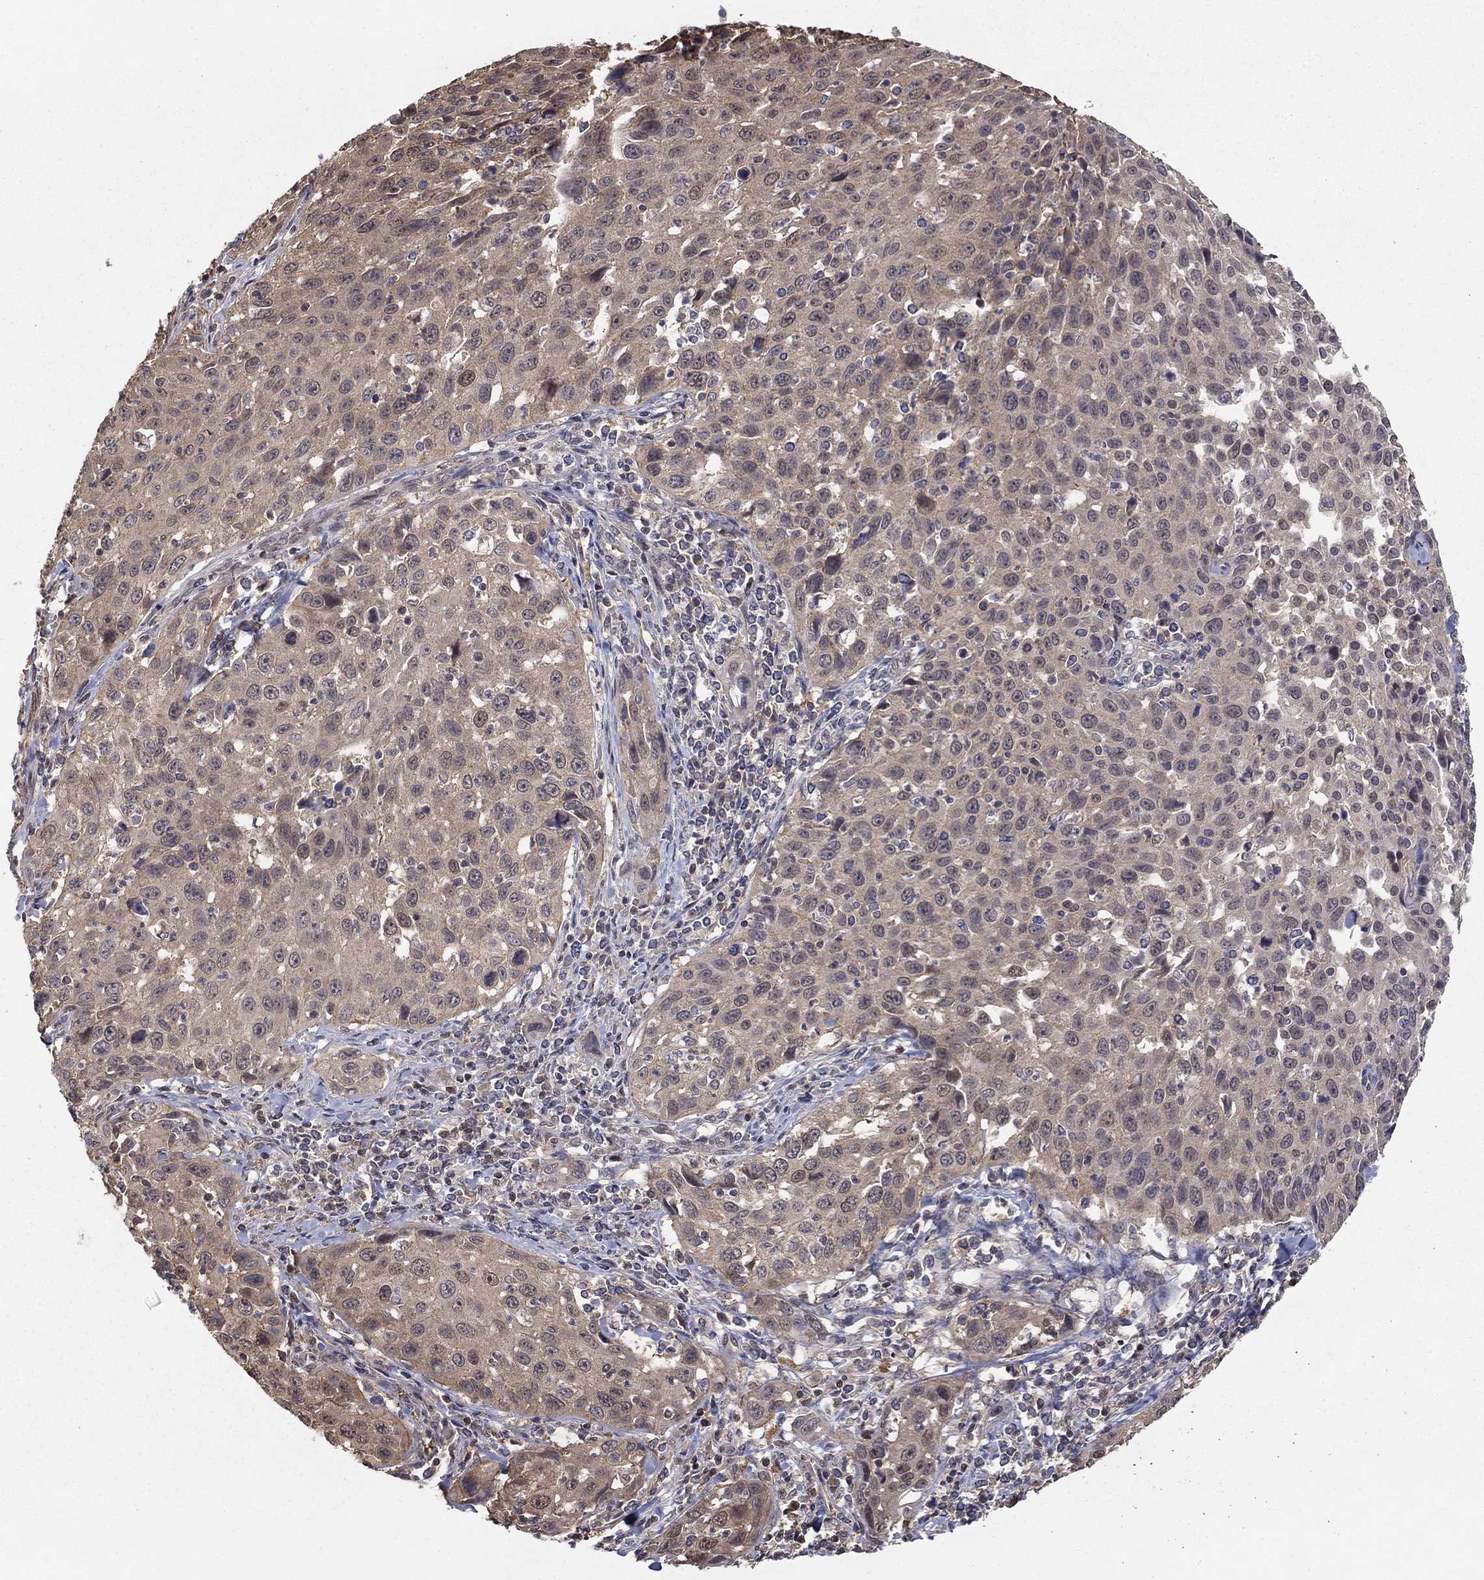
{"staining": {"intensity": "weak", "quantity": "25%-75%", "location": "cytoplasmic/membranous"}, "tissue": "cervical cancer", "cell_type": "Tumor cells", "image_type": "cancer", "snomed": [{"axis": "morphology", "description": "Squamous cell carcinoma, NOS"}, {"axis": "topography", "description": "Cervix"}], "caption": "High-magnification brightfield microscopy of cervical squamous cell carcinoma stained with DAB (3,3'-diaminobenzidine) (brown) and counterstained with hematoxylin (blue). tumor cells exhibit weak cytoplasmic/membranous positivity is present in about25%-75% of cells.", "gene": "RNF114", "patient": {"sex": "female", "age": 26}}